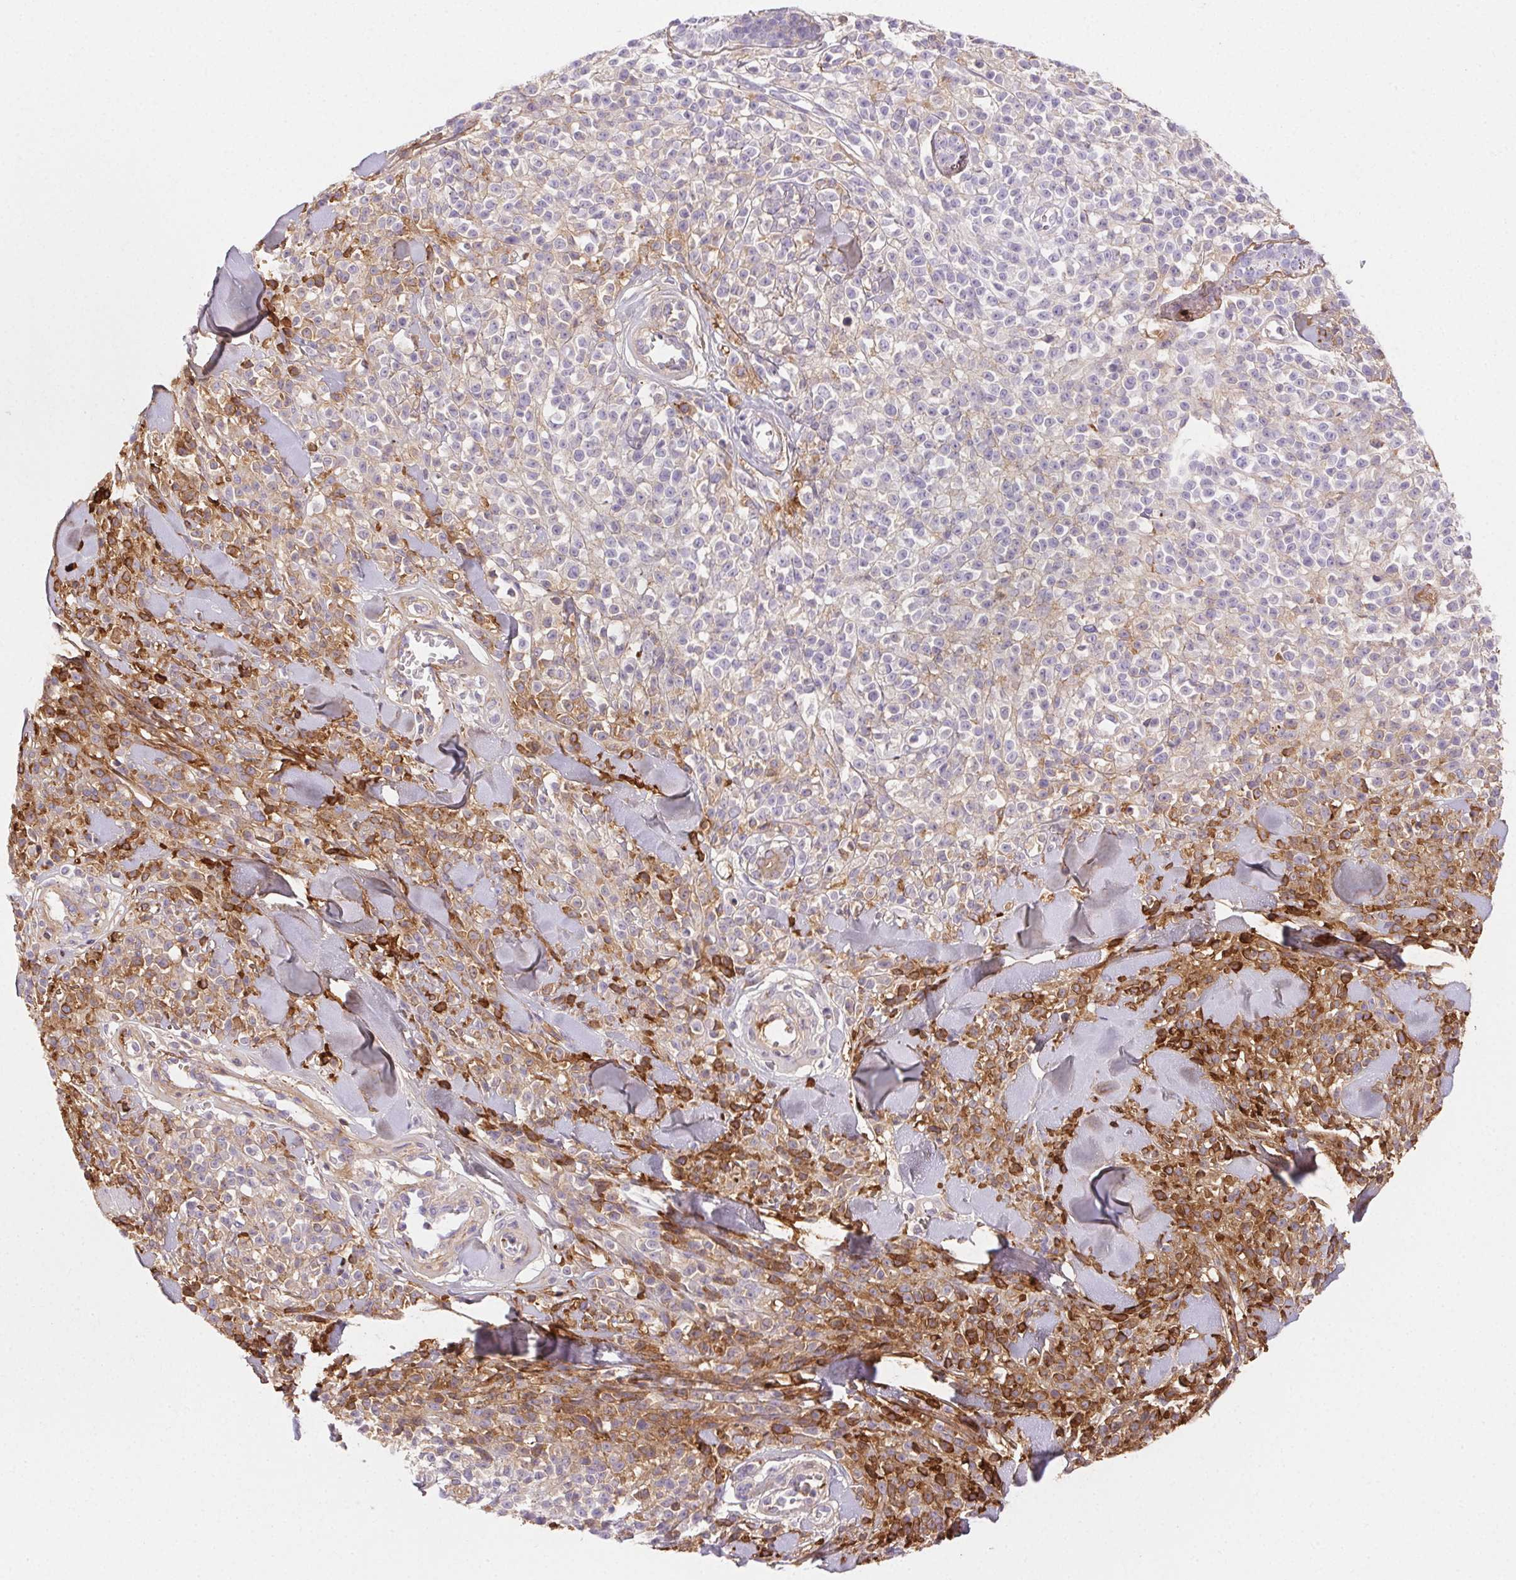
{"staining": {"intensity": "moderate", "quantity": "25%-75%", "location": "cytoplasmic/membranous"}, "tissue": "melanoma", "cell_type": "Tumor cells", "image_type": "cancer", "snomed": [{"axis": "morphology", "description": "Malignant melanoma, NOS"}, {"axis": "topography", "description": "Skin"}, {"axis": "topography", "description": "Skin of trunk"}], "caption": "An image of melanoma stained for a protein demonstrates moderate cytoplasmic/membranous brown staining in tumor cells.", "gene": "FGA", "patient": {"sex": "male", "age": 74}}